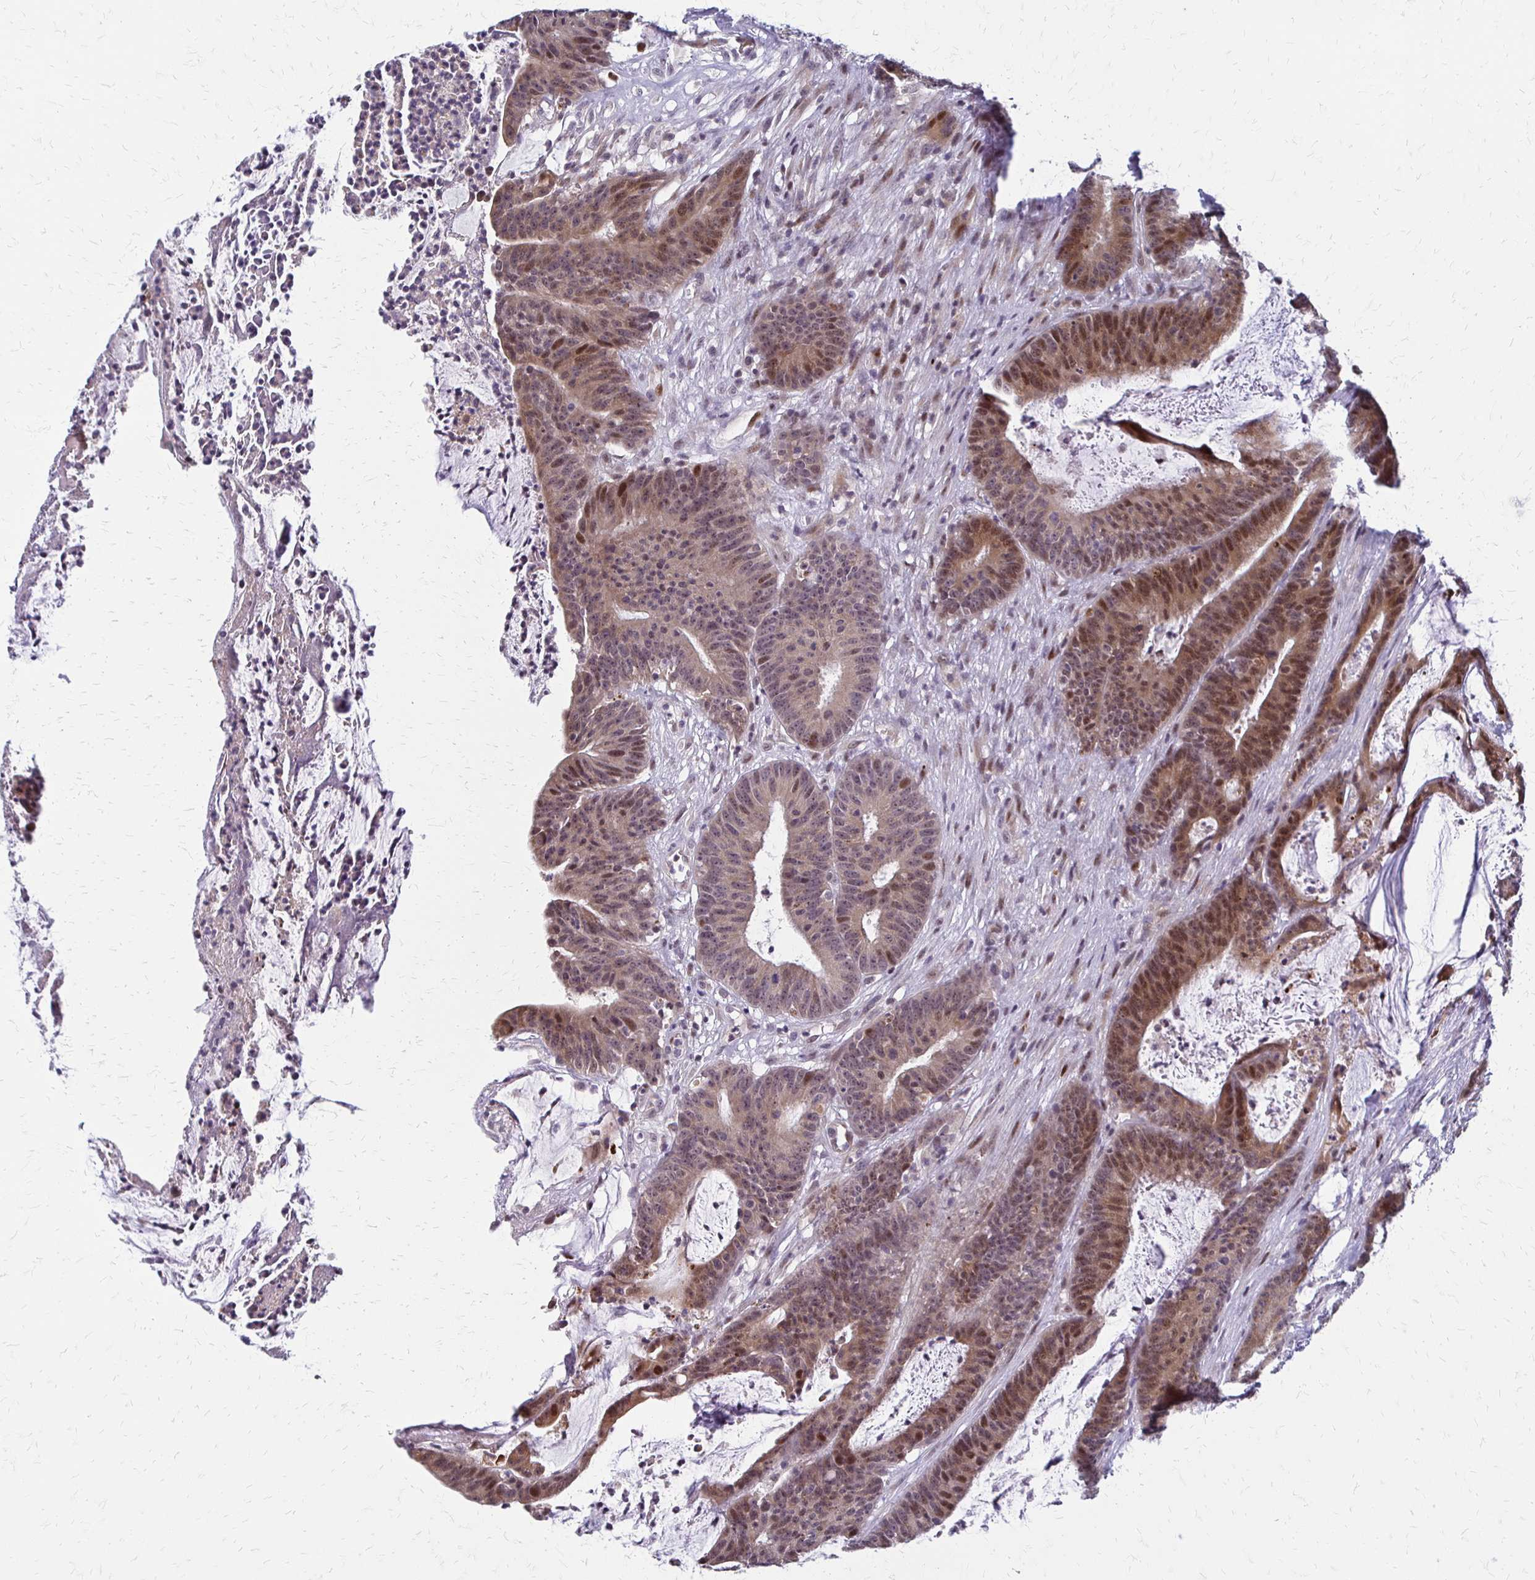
{"staining": {"intensity": "moderate", "quantity": ">75%", "location": "cytoplasmic/membranous,nuclear"}, "tissue": "colorectal cancer", "cell_type": "Tumor cells", "image_type": "cancer", "snomed": [{"axis": "morphology", "description": "Adenocarcinoma, NOS"}, {"axis": "topography", "description": "Colon"}], "caption": "The histopathology image displays immunohistochemical staining of colorectal cancer. There is moderate cytoplasmic/membranous and nuclear expression is appreciated in approximately >75% of tumor cells.", "gene": "TRIR", "patient": {"sex": "female", "age": 78}}